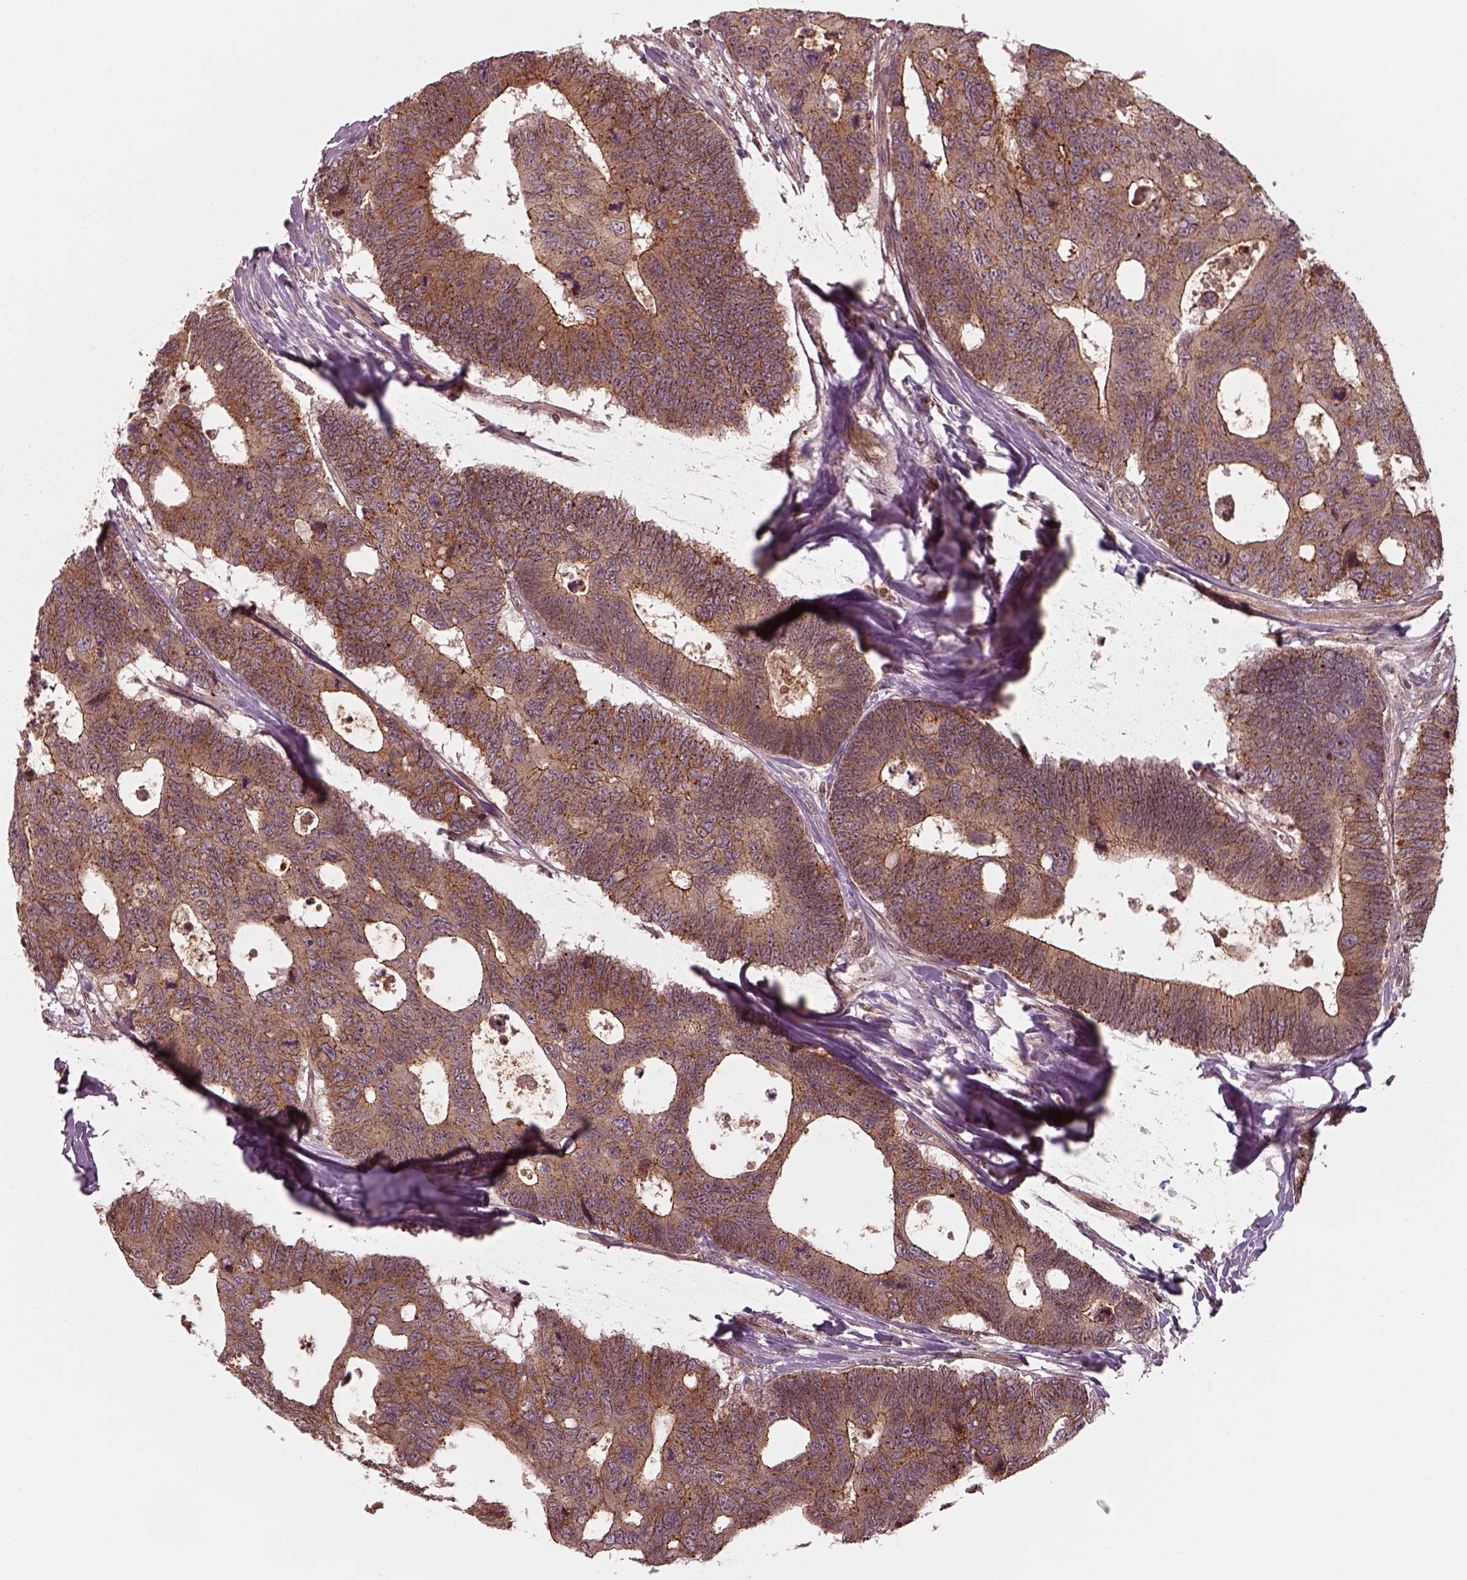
{"staining": {"intensity": "moderate", "quantity": ">75%", "location": "cytoplasmic/membranous"}, "tissue": "colorectal cancer", "cell_type": "Tumor cells", "image_type": "cancer", "snomed": [{"axis": "morphology", "description": "Adenocarcinoma, NOS"}, {"axis": "topography", "description": "Colon"}], "caption": "DAB immunohistochemical staining of colorectal adenocarcinoma exhibits moderate cytoplasmic/membranous protein expression in about >75% of tumor cells.", "gene": "CHMP3", "patient": {"sex": "female", "age": 77}}